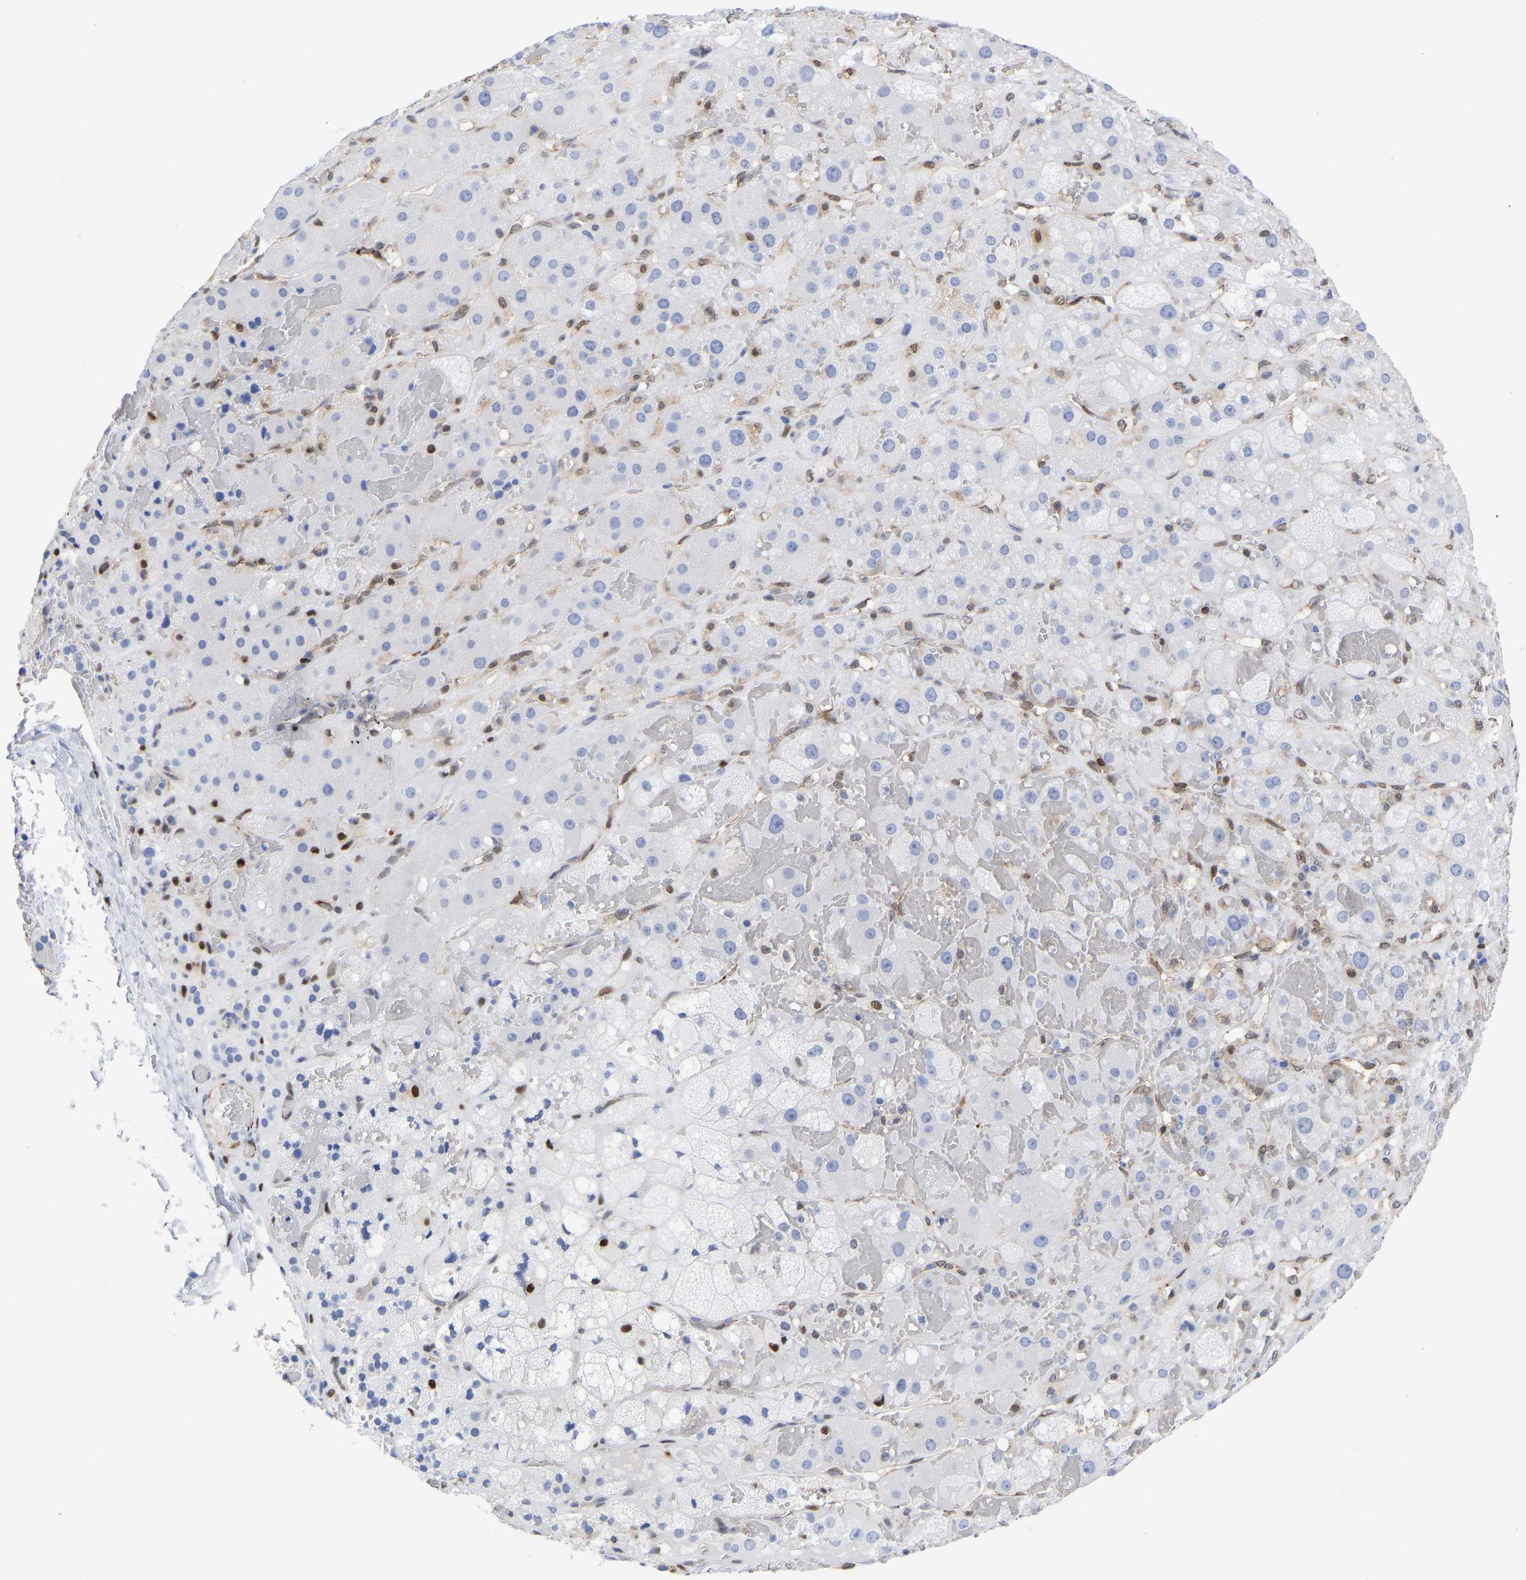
{"staining": {"intensity": "negative", "quantity": "none", "location": "none"}, "tissue": "adrenal gland", "cell_type": "Glandular cells", "image_type": "normal", "snomed": [{"axis": "morphology", "description": "Normal tissue, NOS"}, {"axis": "topography", "description": "Adrenal gland"}], "caption": "Immunohistochemical staining of unremarkable human adrenal gland demonstrates no significant expression in glandular cells. (DAB immunohistochemistry (IHC) with hematoxylin counter stain).", "gene": "GIMAP4", "patient": {"sex": "female", "age": 47}}